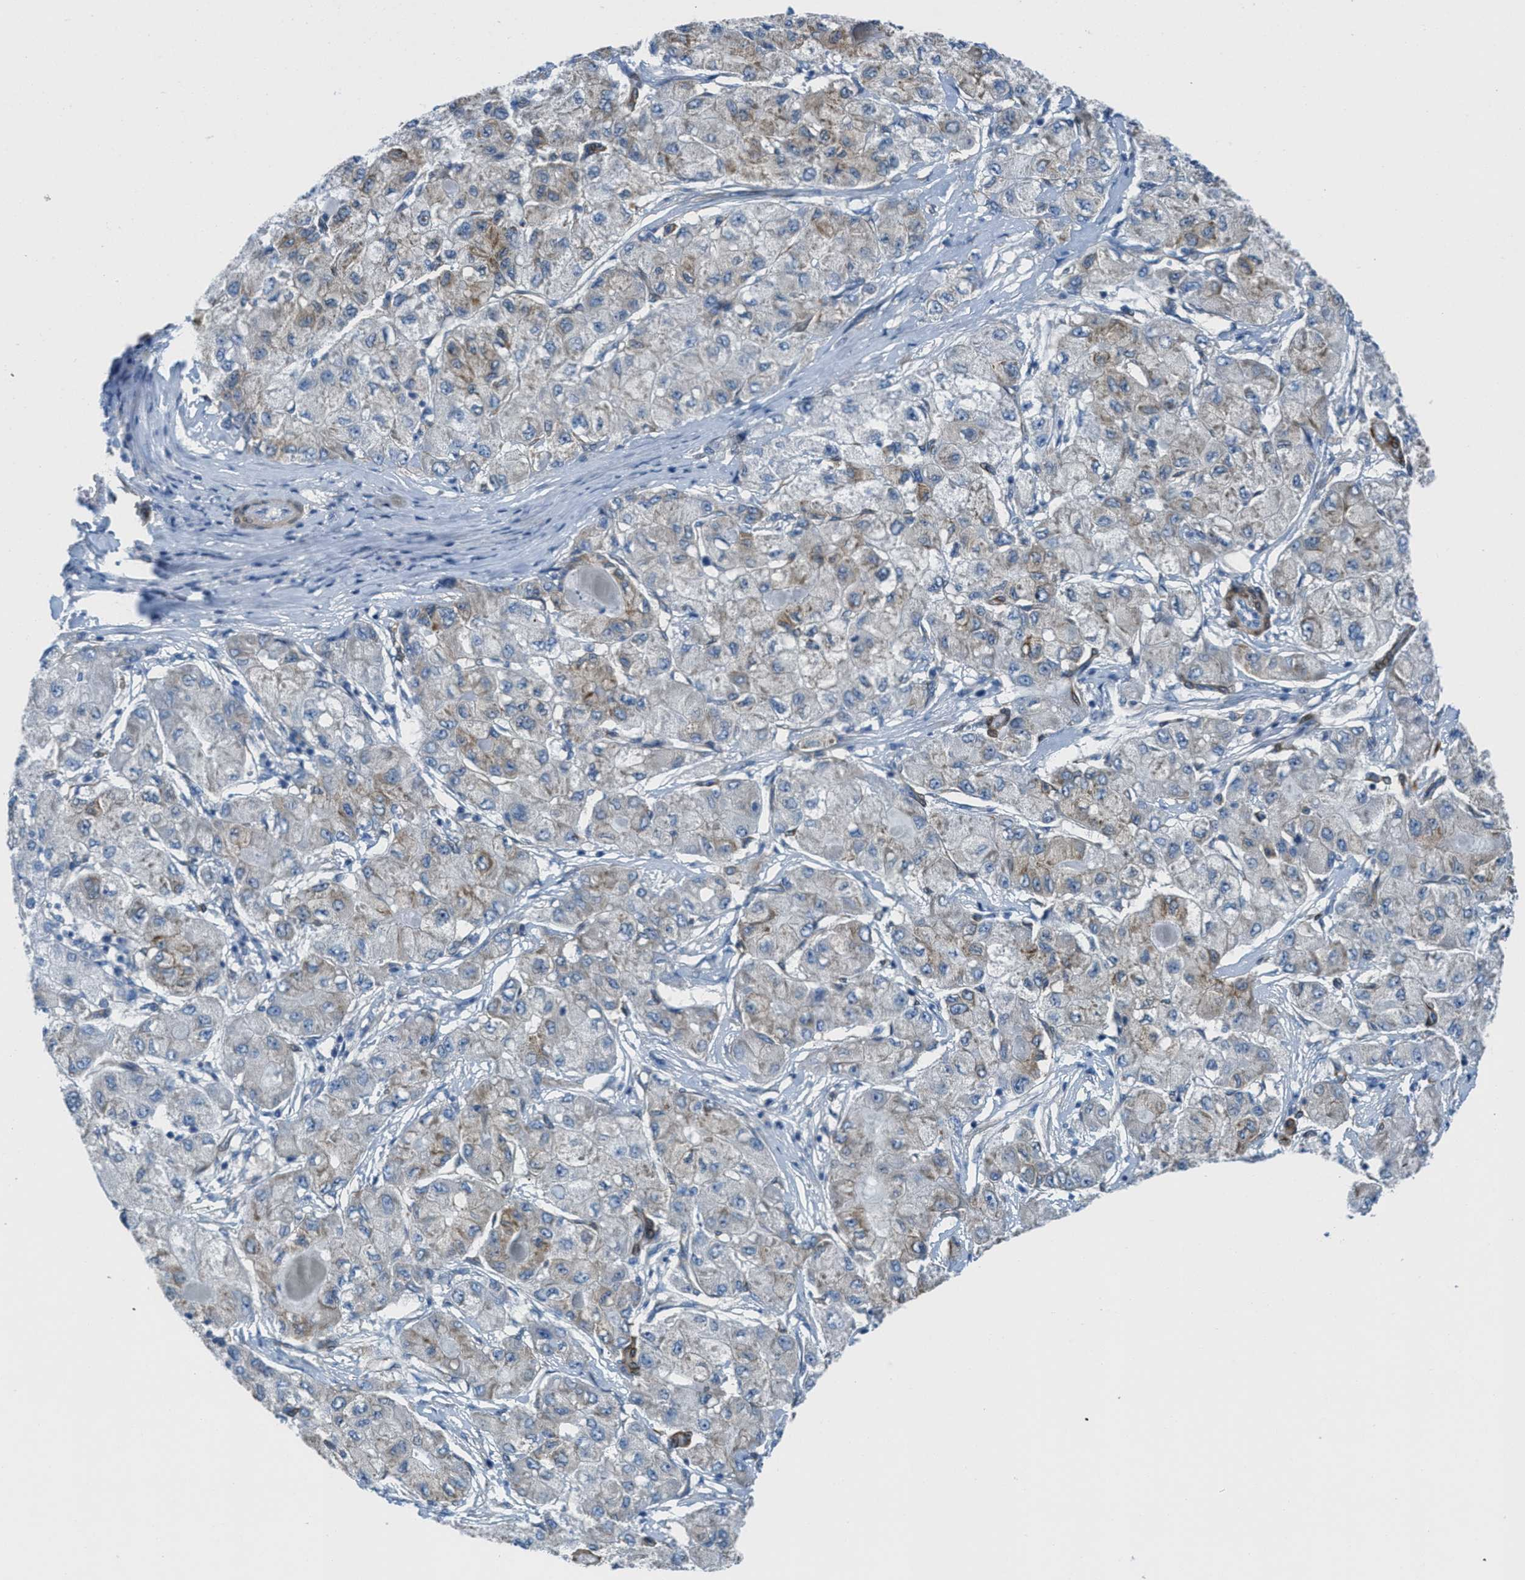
{"staining": {"intensity": "weak", "quantity": "<25%", "location": "cytoplasmic/membranous"}, "tissue": "liver cancer", "cell_type": "Tumor cells", "image_type": "cancer", "snomed": [{"axis": "morphology", "description": "Carcinoma, Hepatocellular, NOS"}, {"axis": "topography", "description": "Liver"}], "caption": "IHC photomicrograph of neoplastic tissue: liver cancer (hepatocellular carcinoma) stained with DAB displays no significant protein positivity in tumor cells.", "gene": "MAPRE2", "patient": {"sex": "male", "age": 80}}